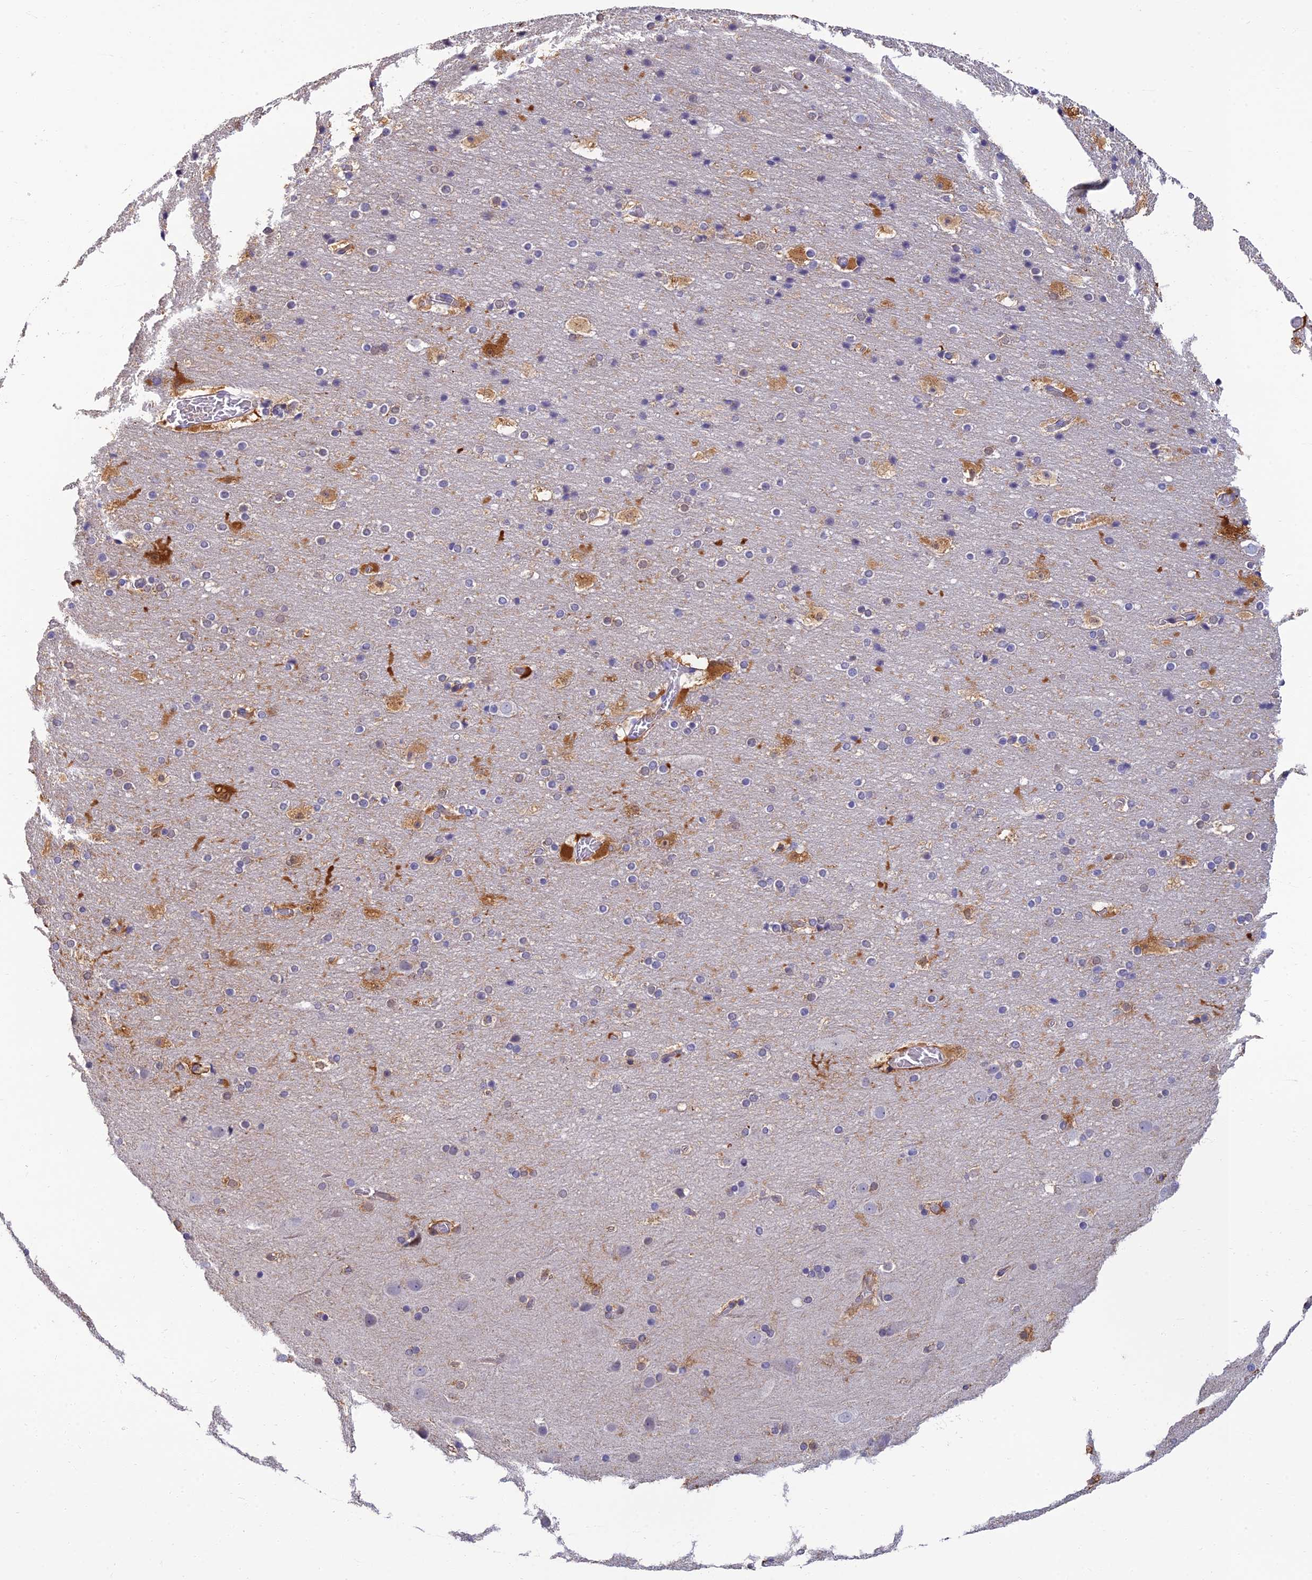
{"staining": {"intensity": "negative", "quantity": "none", "location": "none"}, "tissue": "cerebral cortex", "cell_type": "Endothelial cells", "image_type": "normal", "snomed": [{"axis": "morphology", "description": "Normal tissue, NOS"}, {"axis": "topography", "description": "Cerebral cortex"}], "caption": "The photomicrograph shows no significant positivity in endothelial cells of cerebral cortex. (Immunohistochemistry (ihc), brightfield microscopy, high magnification).", "gene": "NEURL1", "patient": {"sex": "male", "age": 57}}